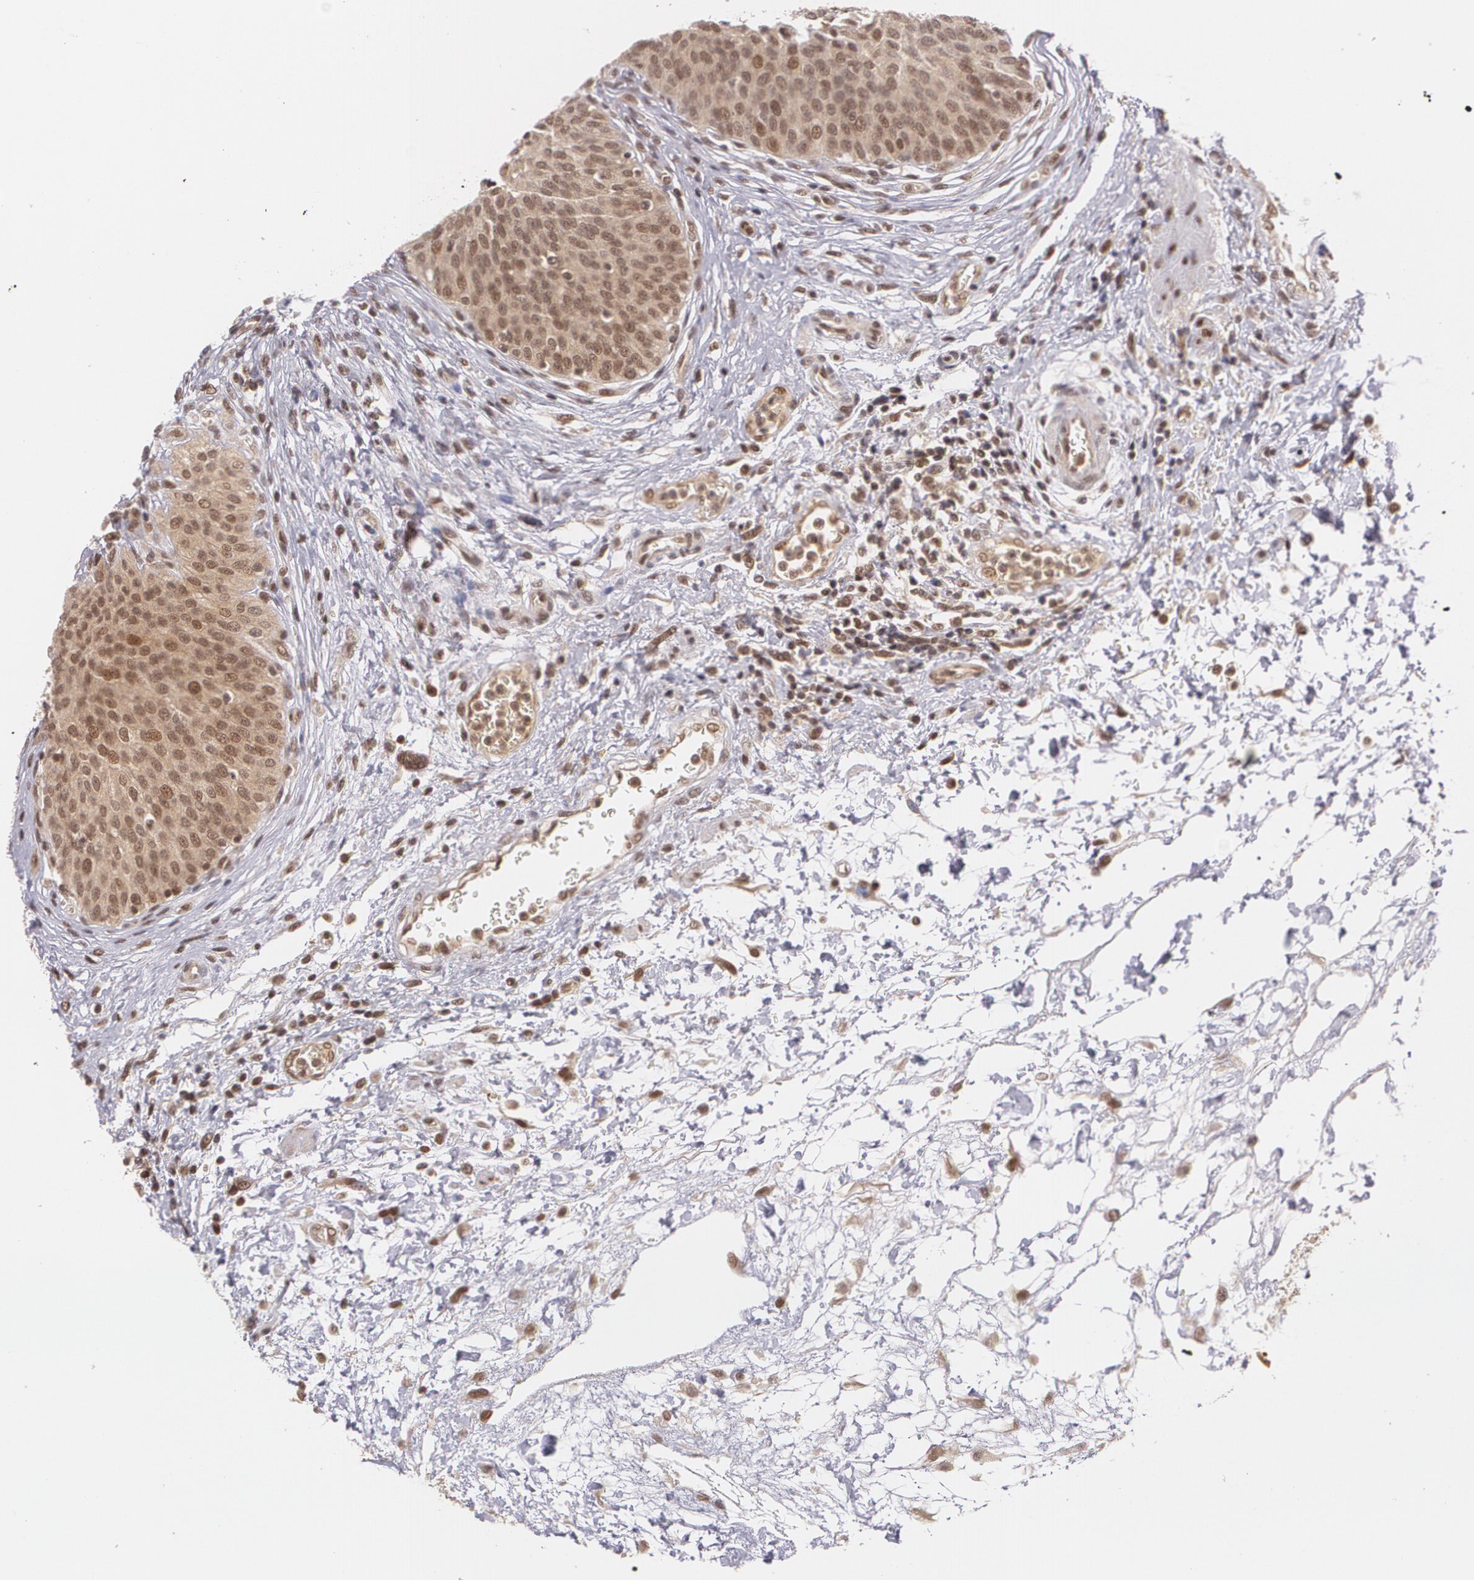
{"staining": {"intensity": "moderate", "quantity": ">75%", "location": "cytoplasmic/membranous,nuclear"}, "tissue": "urinary bladder", "cell_type": "Urothelial cells", "image_type": "normal", "snomed": [{"axis": "morphology", "description": "Normal tissue, NOS"}, {"axis": "topography", "description": "Smooth muscle"}, {"axis": "topography", "description": "Urinary bladder"}], "caption": "IHC photomicrograph of benign urinary bladder stained for a protein (brown), which exhibits medium levels of moderate cytoplasmic/membranous,nuclear positivity in approximately >75% of urothelial cells.", "gene": "CUL2", "patient": {"sex": "male", "age": 35}}